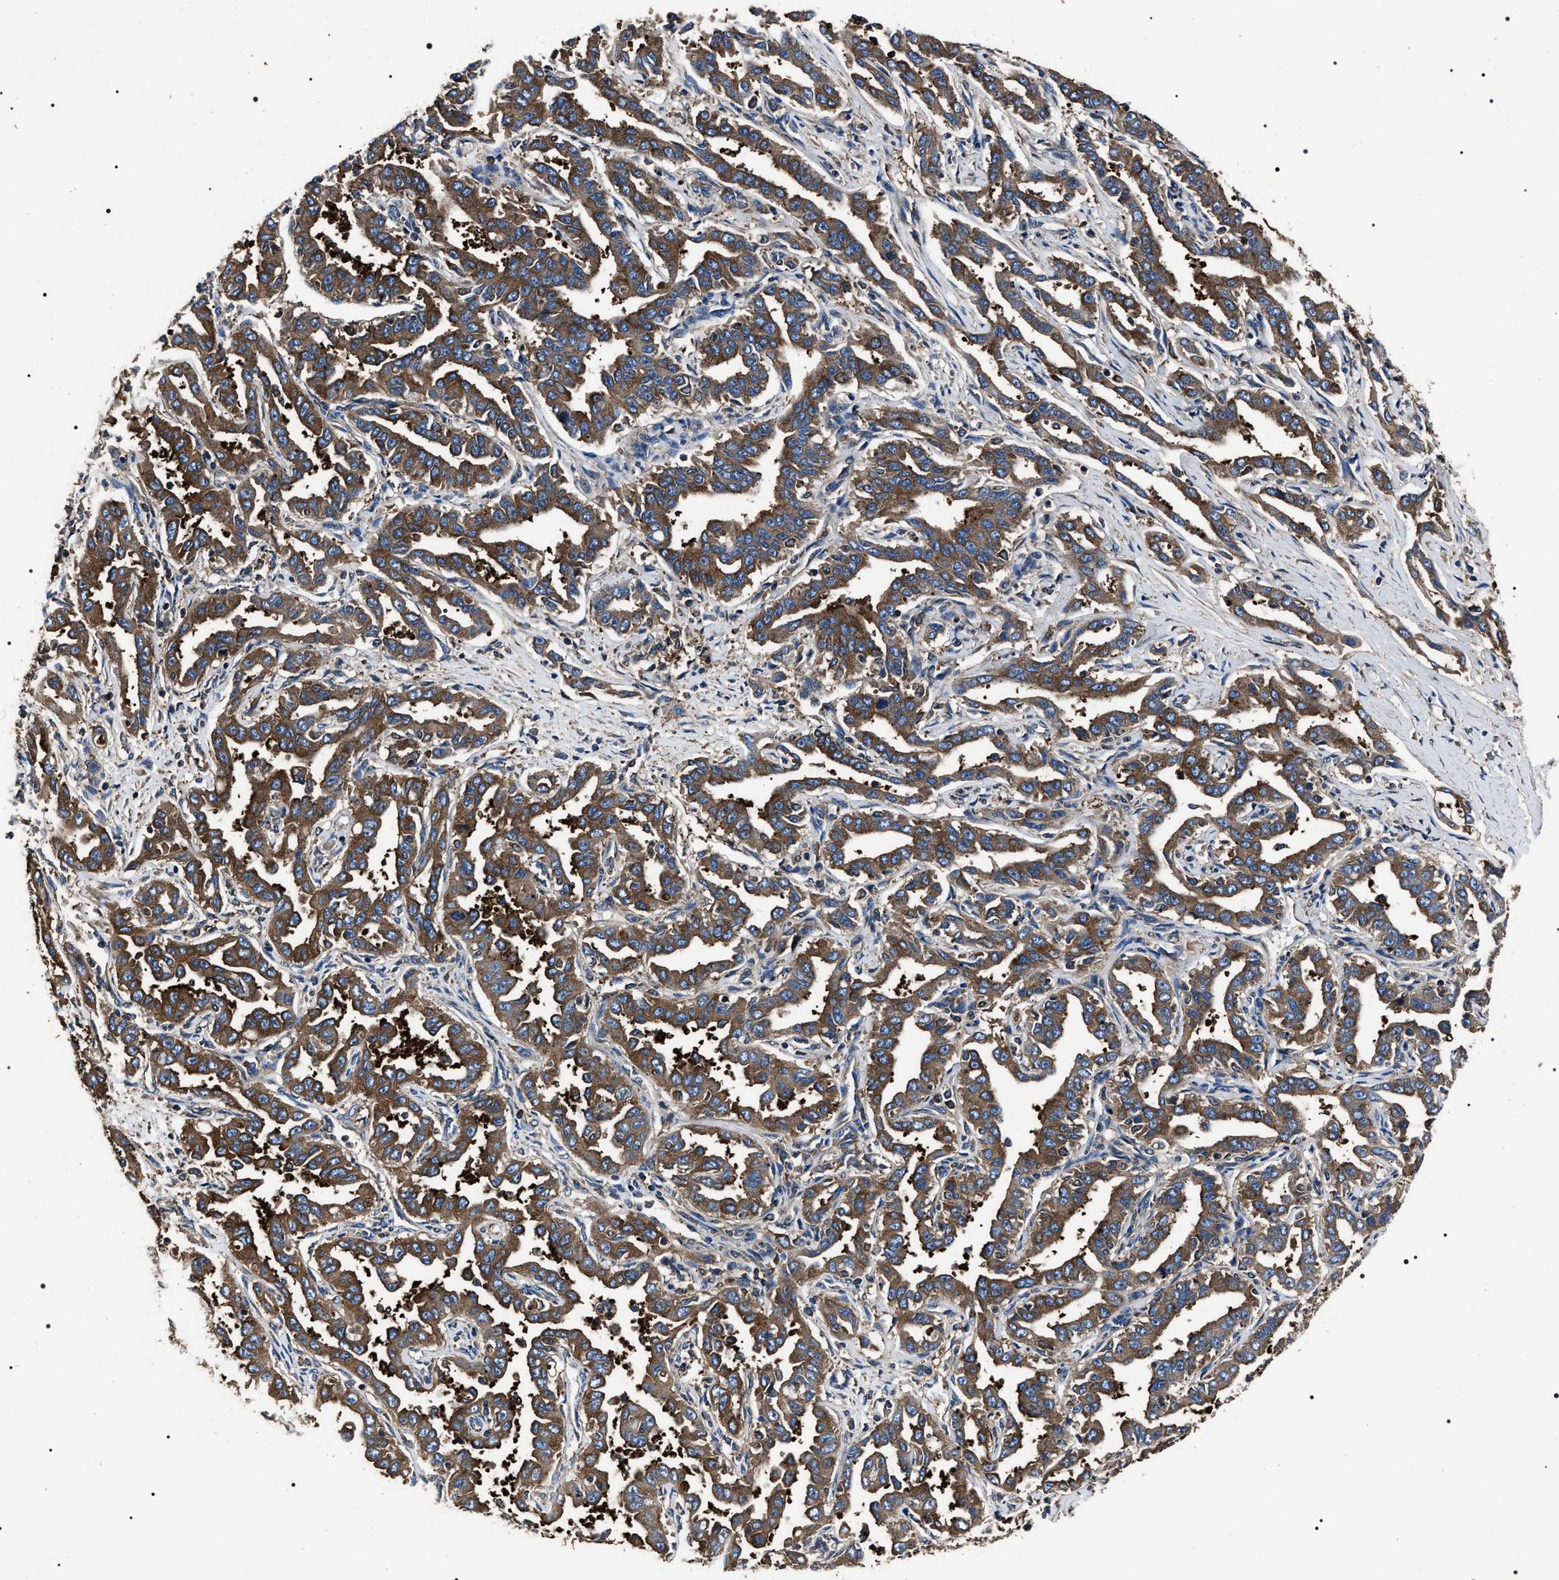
{"staining": {"intensity": "moderate", "quantity": ">75%", "location": "cytoplasmic/membranous"}, "tissue": "liver cancer", "cell_type": "Tumor cells", "image_type": "cancer", "snomed": [{"axis": "morphology", "description": "Cholangiocarcinoma"}, {"axis": "topography", "description": "Liver"}], "caption": "Moderate cytoplasmic/membranous protein expression is appreciated in about >75% of tumor cells in liver cancer. The staining is performed using DAB (3,3'-diaminobenzidine) brown chromogen to label protein expression. The nuclei are counter-stained blue using hematoxylin.", "gene": "HSCB", "patient": {"sex": "male", "age": 59}}